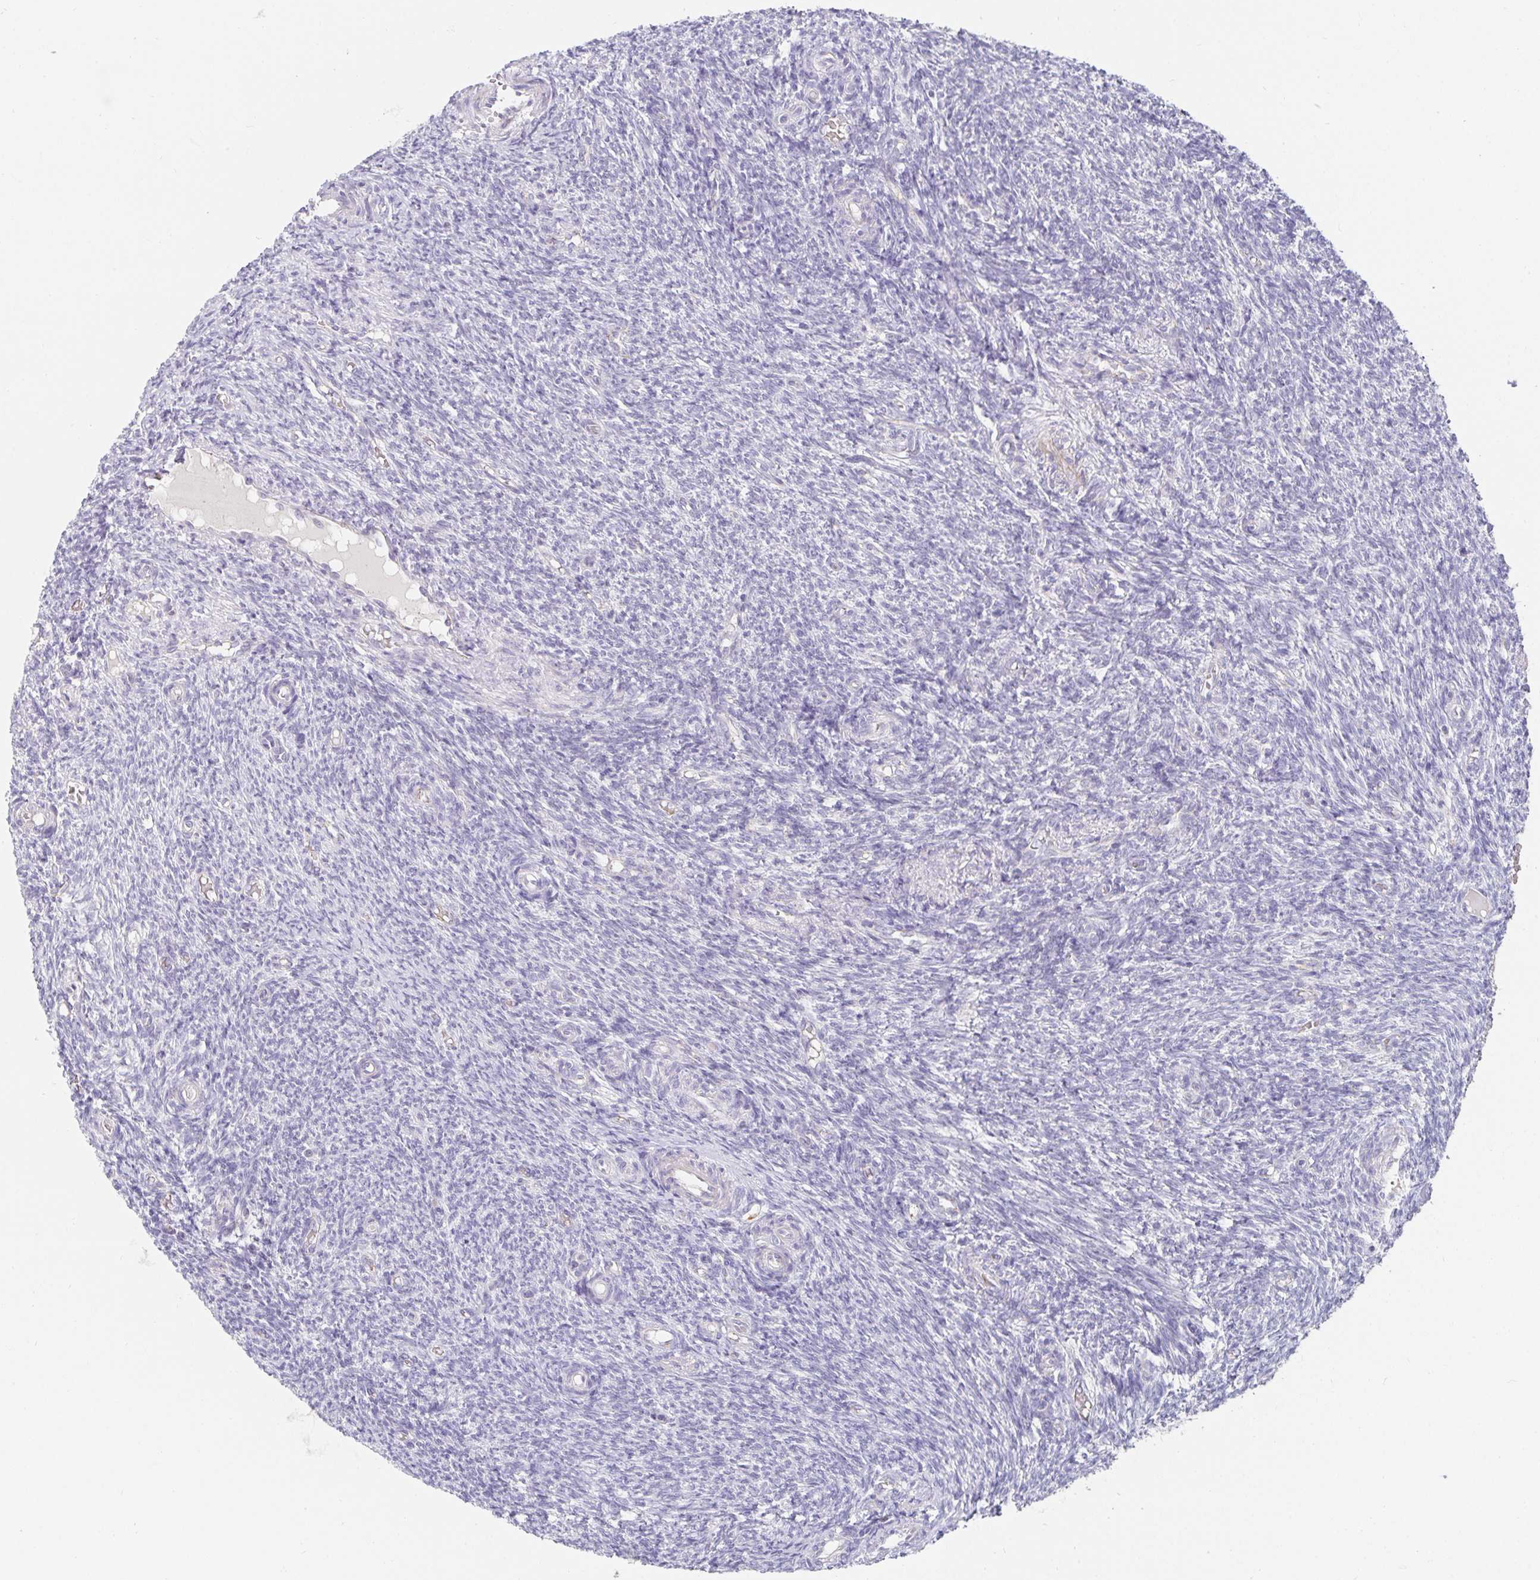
{"staining": {"intensity": "negative", "quantity": "none", "location": "none"}, "tissue": "ovary", "cell_type": "Ovarian stroma cells", "image_type": "normal", "snomed": [{"axis": "morphology", "description": "Normal tissue, NOS"}, {"axis": "topography", "description": "Ovary"}], "caption": "Ovarian stroma cells show no significant staining in benign ovary. The staining is performed using DAB brown chromogen with nuclei counter-stained in using hematoxylin.", "gene": "PDX1", "patient": {"sex": "female", "age": 39}}